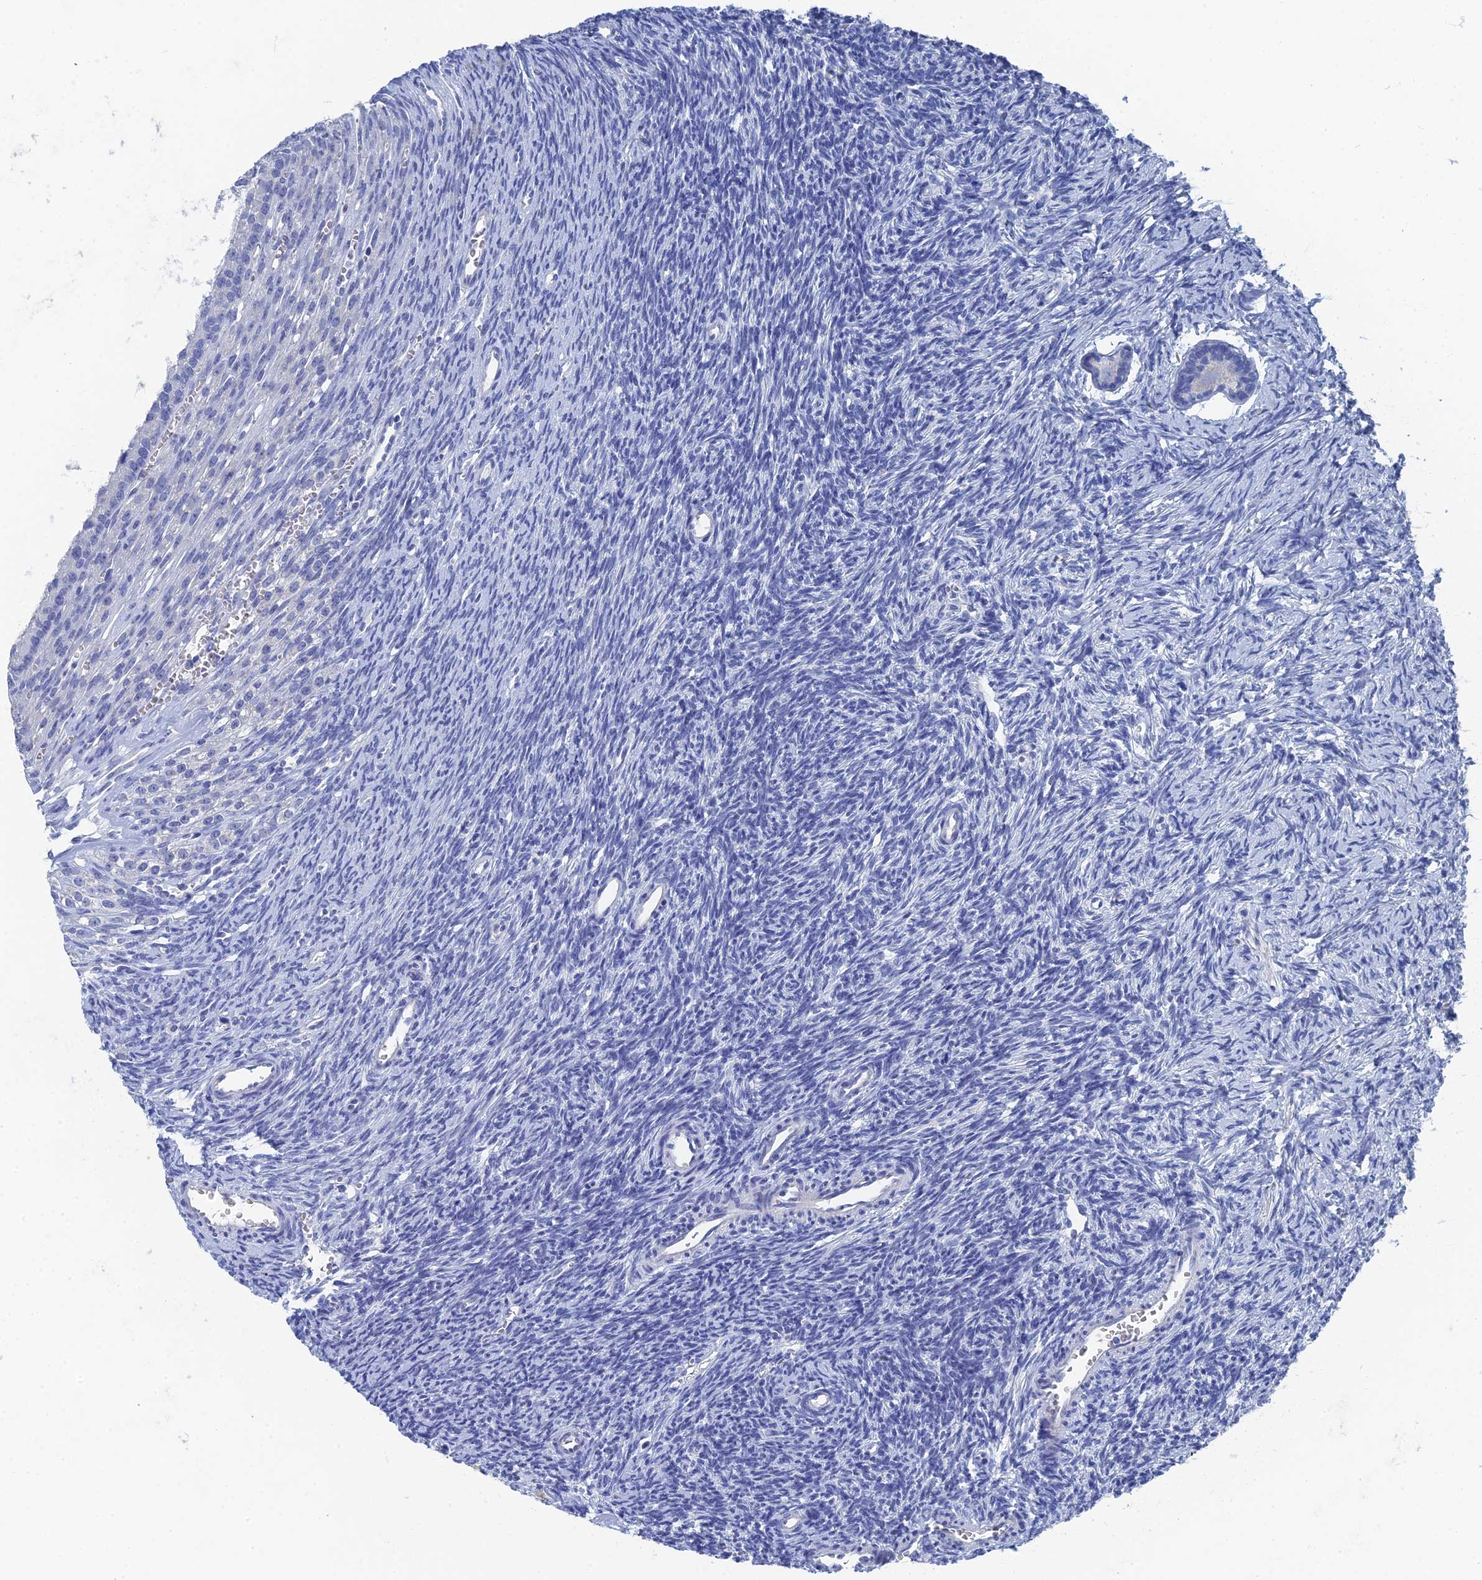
{"staining": {"intensity": "negative", "quantity": "none", "location": "none"}, "tissue": "ovary", "cell_type": "Follicle cells", "image_type": "normal", "snomed": [{"axis": "morphology", "description": "Normal tissue, NOS"}, {"axis": "topography", "description": "Ovary"}], "caption": "Normal ovary was stained to show a protein in brown. There is no significant expression in follicle cells. (DAB (3,3'-diaminobenzidine) immunohistochemistry (IHC) visualized using brightfield microscopy, high magnification).", "gene": "GFAP", "patient": {"sex": "female", "age": 39}}